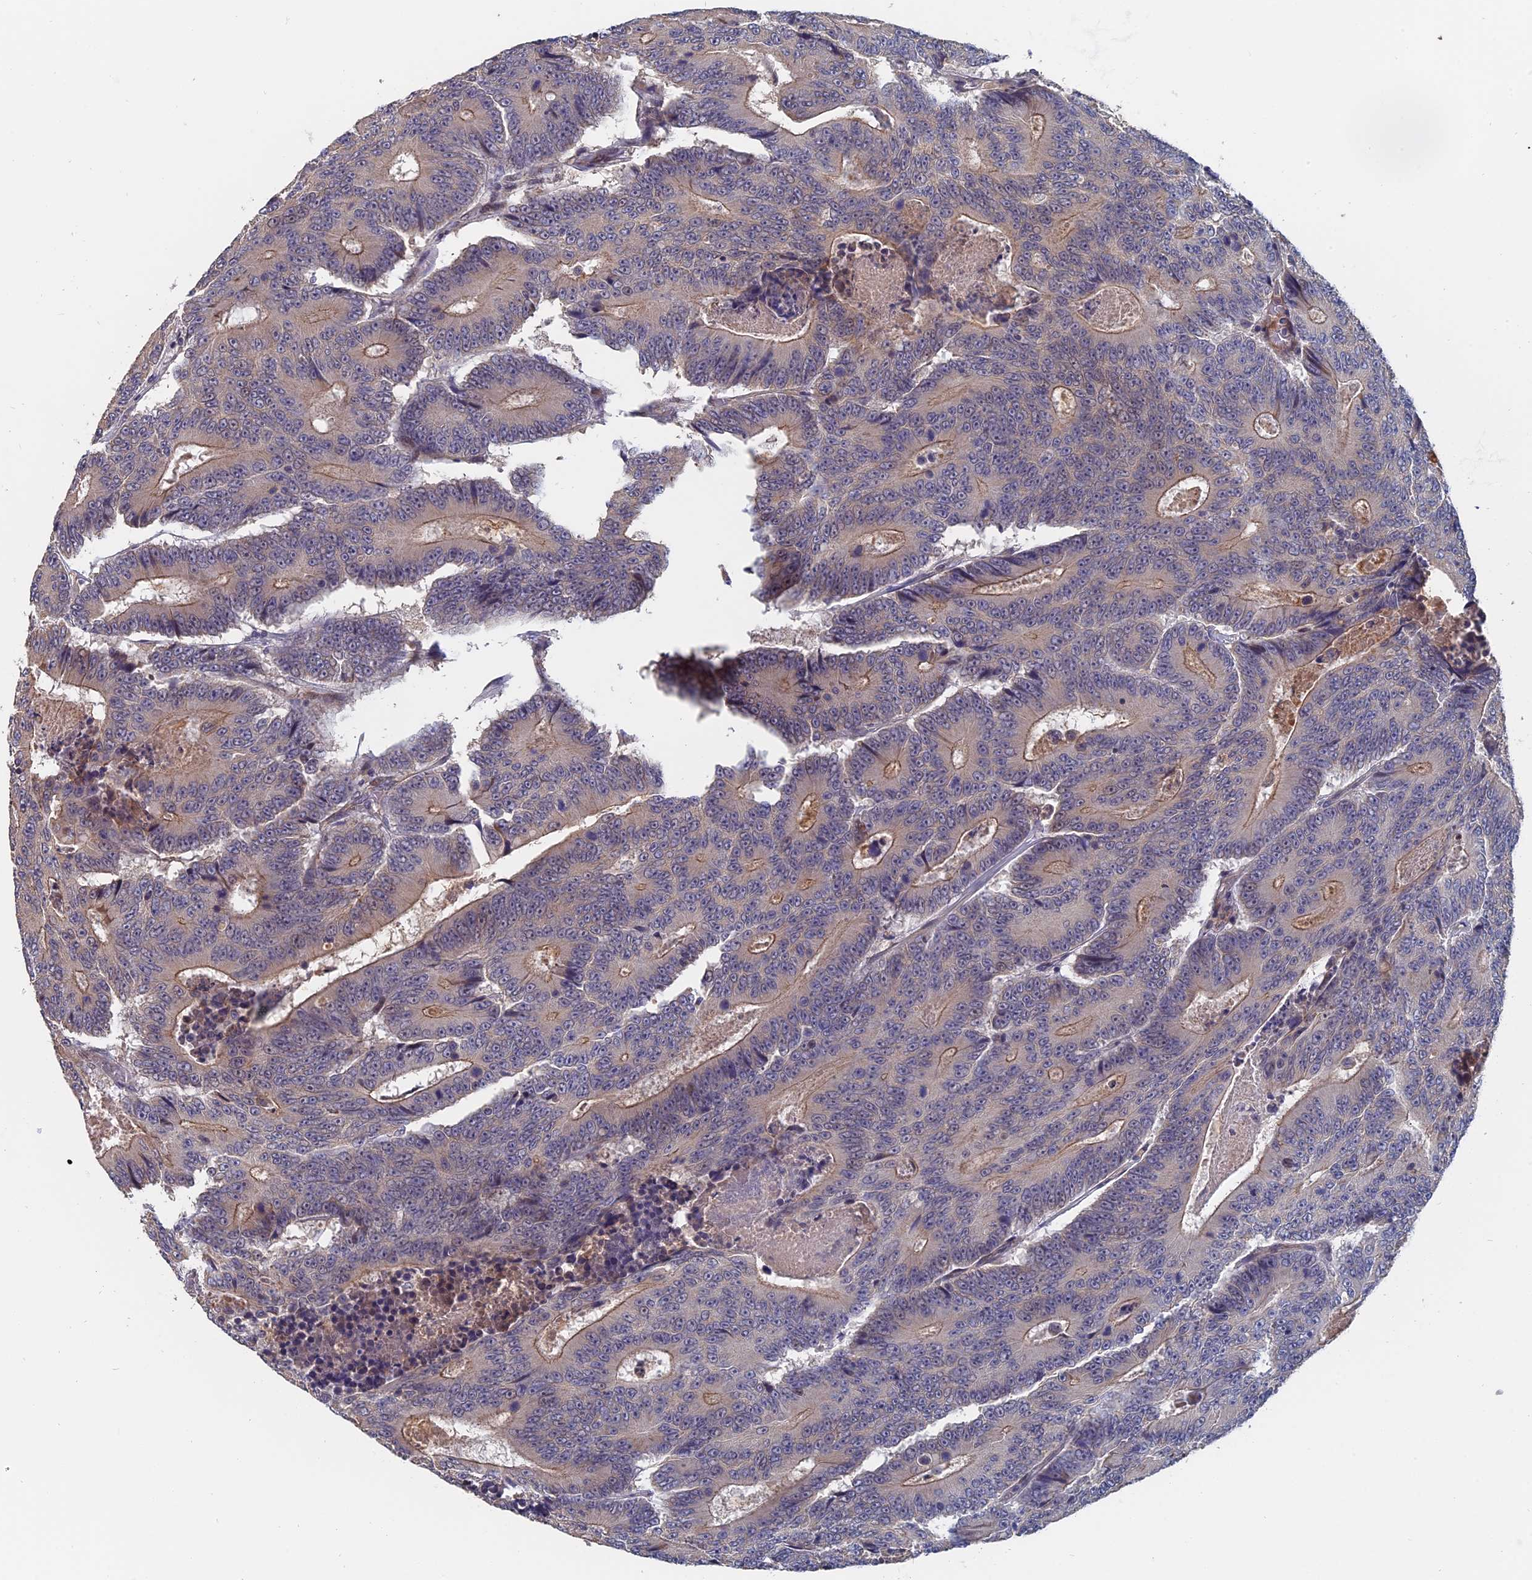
{"staining": {"intensity": "moderate", "quantity": "<25%", "location": "cytoplasmic/membranous"}, "tissue": "colorectal cancer", "cell_type": "Tumor cells", "image_type": "cancer", "snomed": [{"axis": "morphology", "description": "Adenocarcinoma, NOS"}, {"axis": "topography", "description": "Colon"}], "caption": "Immunohistochemical staining of colorectal cancer exhibits moderate cytoplasmic/membranous protein positivity in about <25% of tumor cells.", "gene": "SLC33A1", "patient": {"sex": "male", "age": 83}}